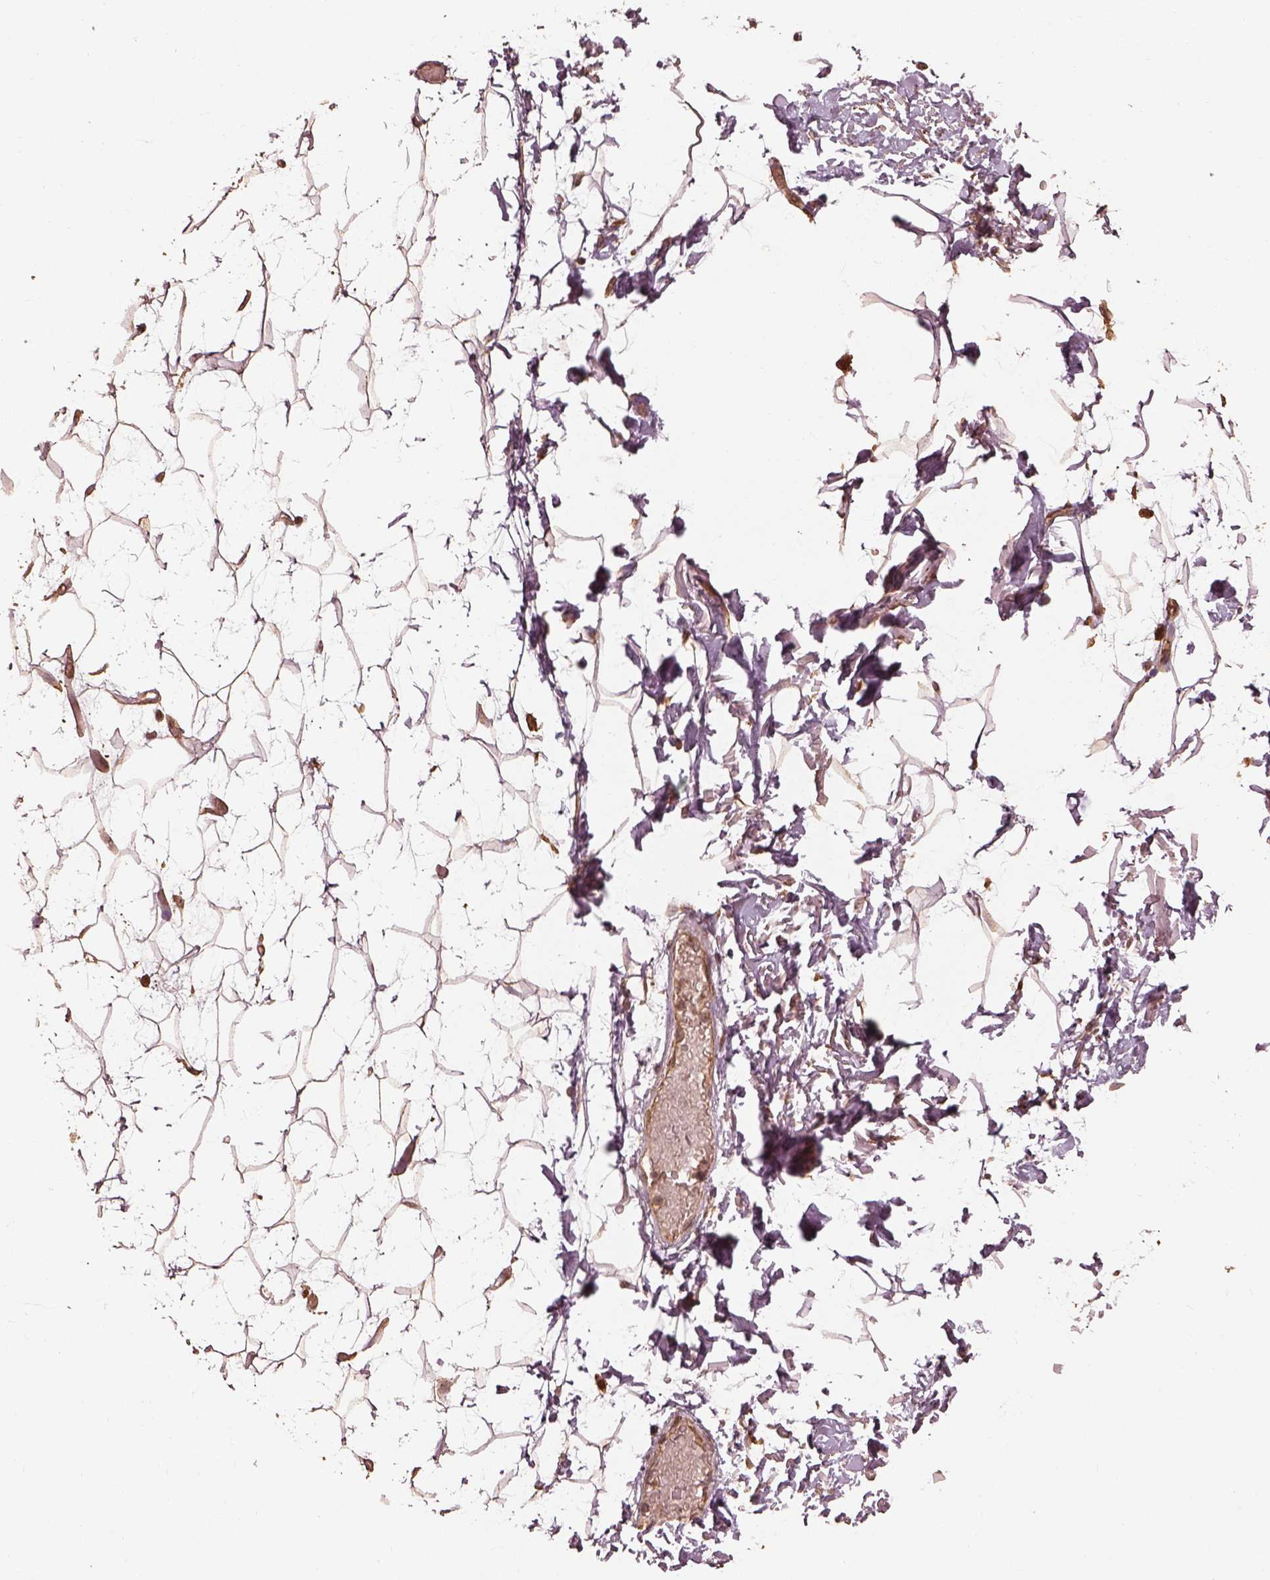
{"staining": {"intensity": "moderate", "quantity": "25%-75%", "location": "cytoplasmic/membranous"}, "tissue": "adipose tissue", "cell_type": "Adipocytes", "image_type": "normal", "snomed": [{"axis": "morphology", "description": "Normal tissue, NOS"}, {"axis": "topography", "description": "Anal"}, {"axis": "topography", "description": "Peripheral nerve tissue"}], "caption": "DAB immunohistochemical staining of unremarkable human adipose tissue demonstrates moderate cytoplasmic/membranous protein positivity in approximately 25%-75% of adipocytes. Using DAB (3,3'-diaminobenzidine) (brown) and hematoxylin (blue) stains, captured at high magnification using brightfield microscopy.", "gene": "METTL4", "patient": {"sex": "male", "age": 78}}